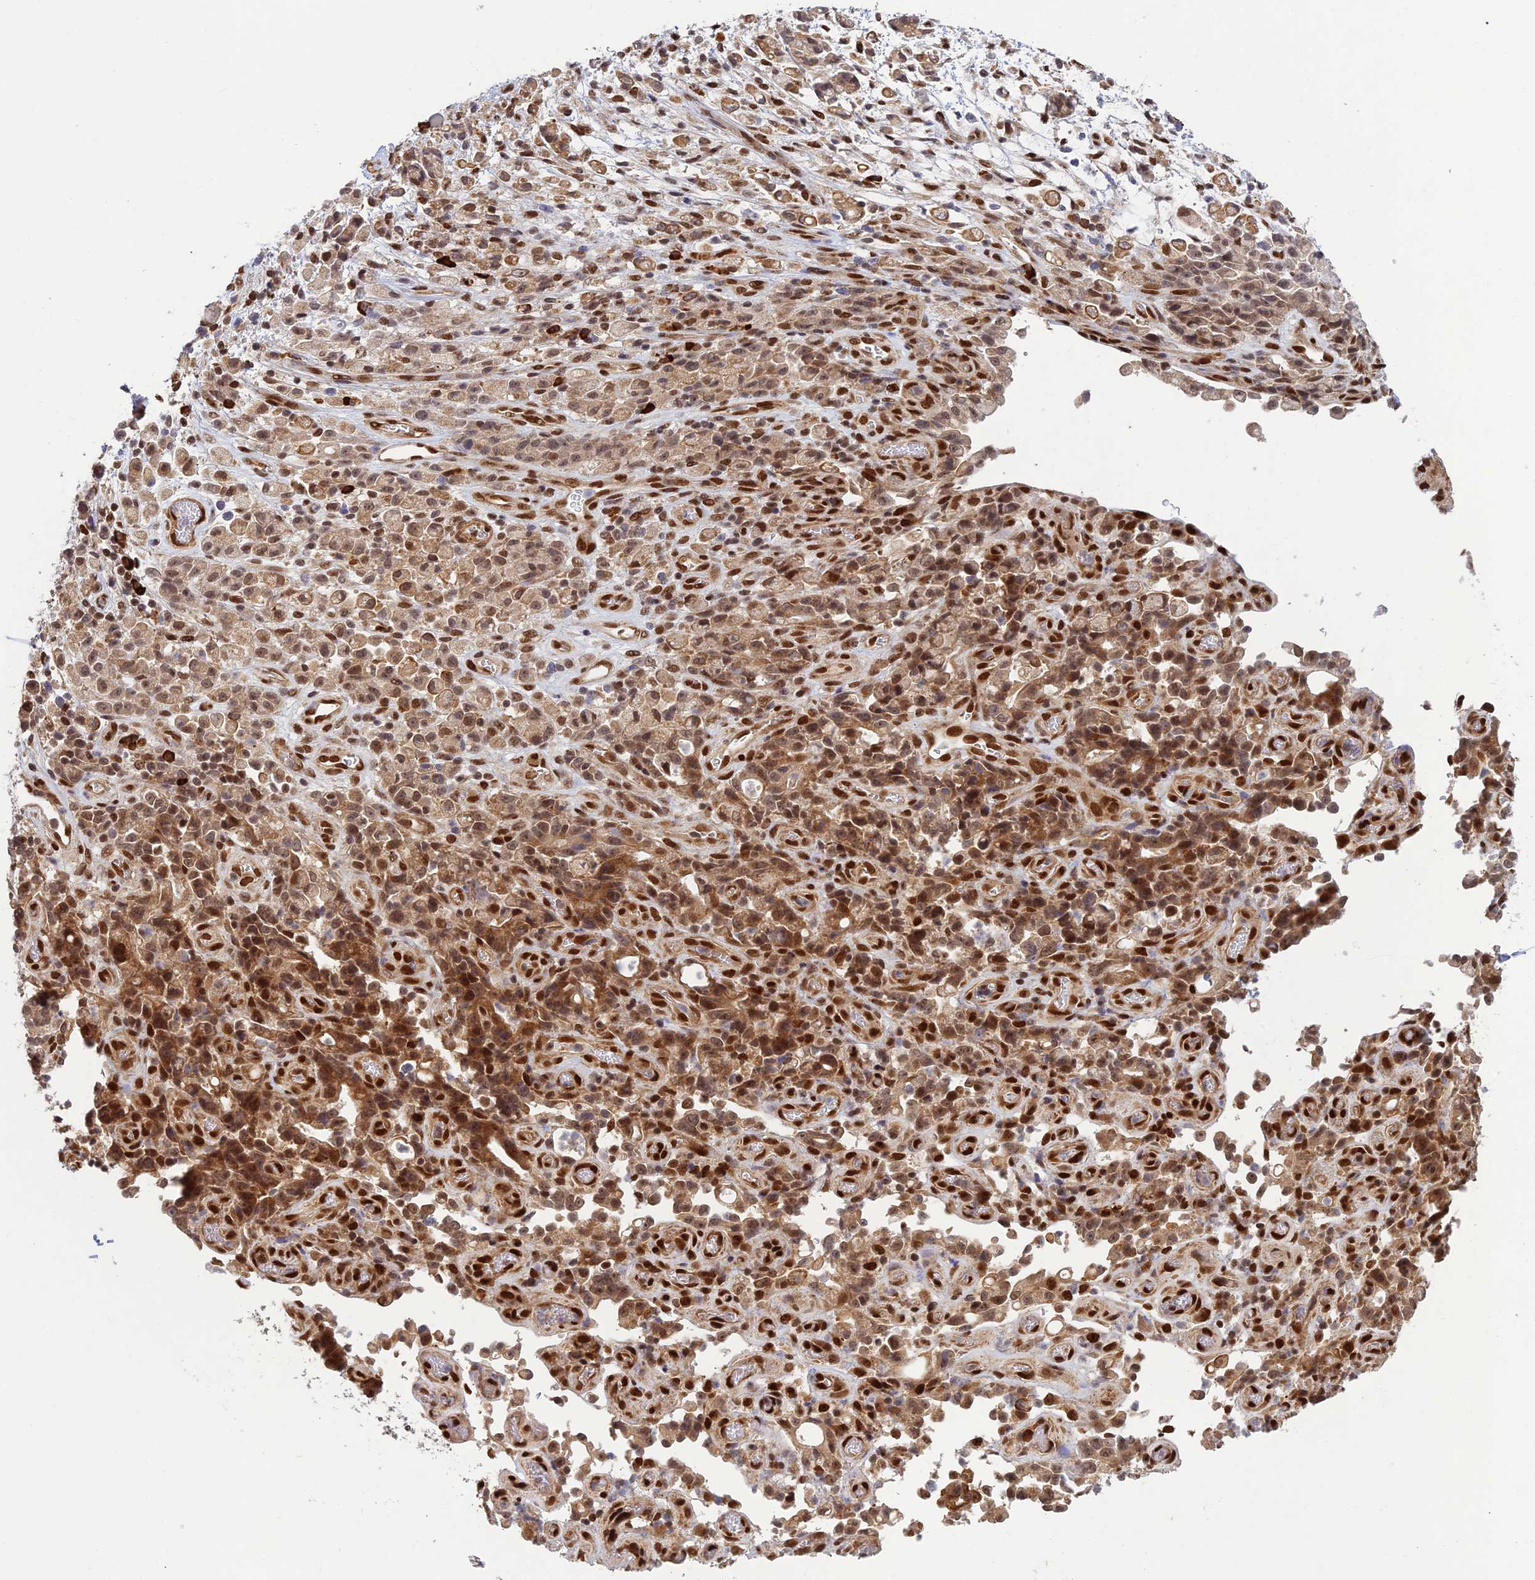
{"staining": {"intensity": "moderate", "quantity": ">75%", "location": "cytoplasmic/membranous,nuclear"}, "tissue": "stomach cancer", "cell_type": "Tumor cells", "image_type": "cancer", "snomed": [{"axis": "morphology", "description": "Adenocarcinoma, NOS"}, {"axis": "topography", "description": "Stomach"}], "caption": "Protein staining of stomach cancer tissue reveals moderate cytoplasmic/membranous and nuclear staining in approximately >75% of tumor cells.", "gene": "ZNF565", "patient": {"sex": "female", "age": 60}}